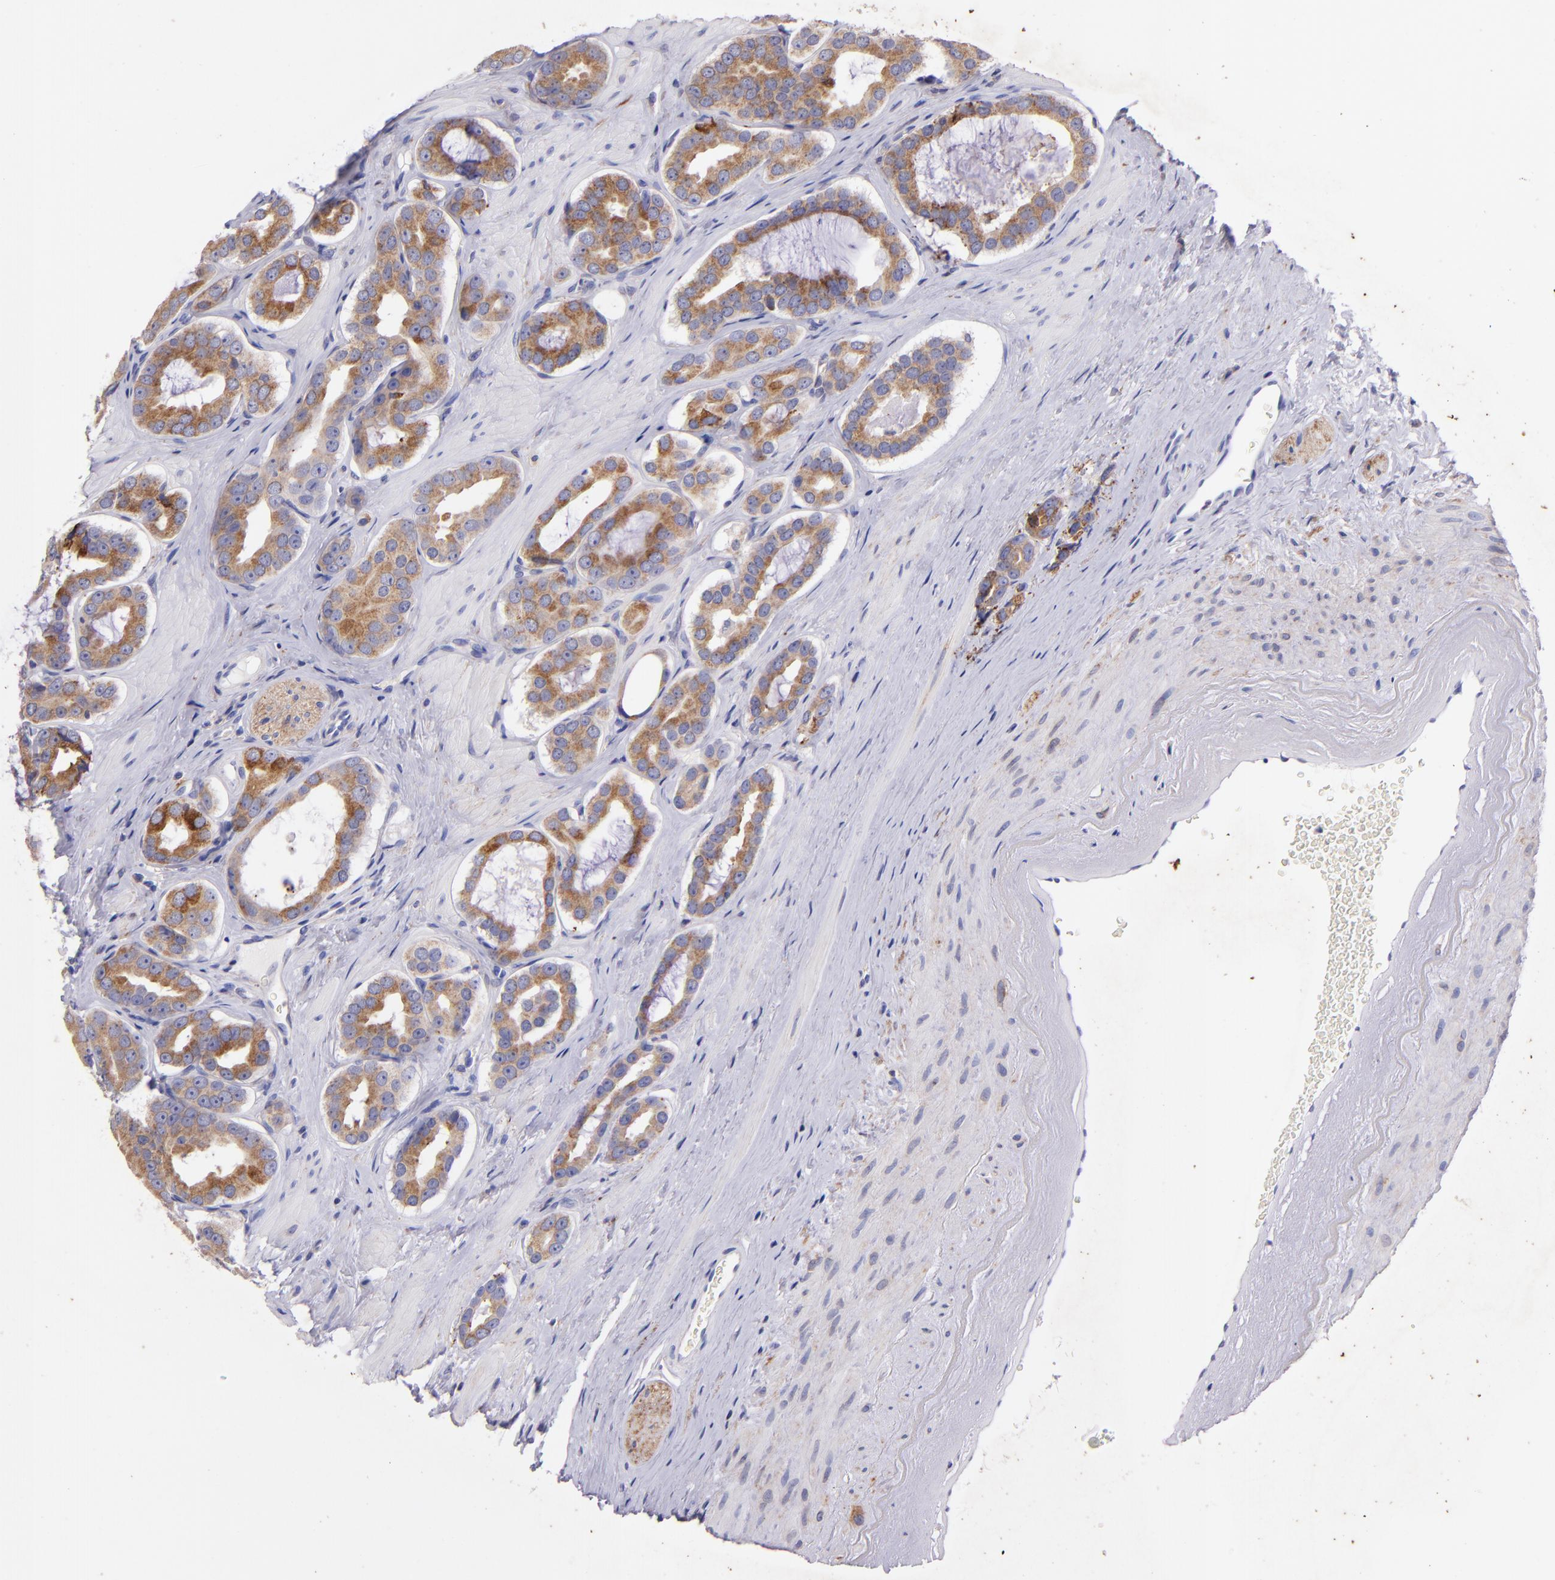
{"staining": {"intensity": "moderate", "quantity": ">75%", "location": "cytoplasmic/membranous"}, "tissue": "prostate cancer", "cell_type": "Tumor cells", "image_type": "cancer", "snomed": [{"axis": "morphology", "description": "Adenocarcinoma, Low grade"}, {"axis": "topography", "description": "Prostate"}], "caption": "Immunohistochemical staining of prostate cancer (low-grade adenocarcinoma) displays medium levels of moderate cytoplasmic/membranous staining in approximately >75% of tumor cells. The staining was performed using DAB (3,3'-diaminobenzidine), with brown indicating positive protein expression. Nuclei are stained blue with hematoxylin.", "gene": "RET", "patient": {"sex": "male", "age": 59}}